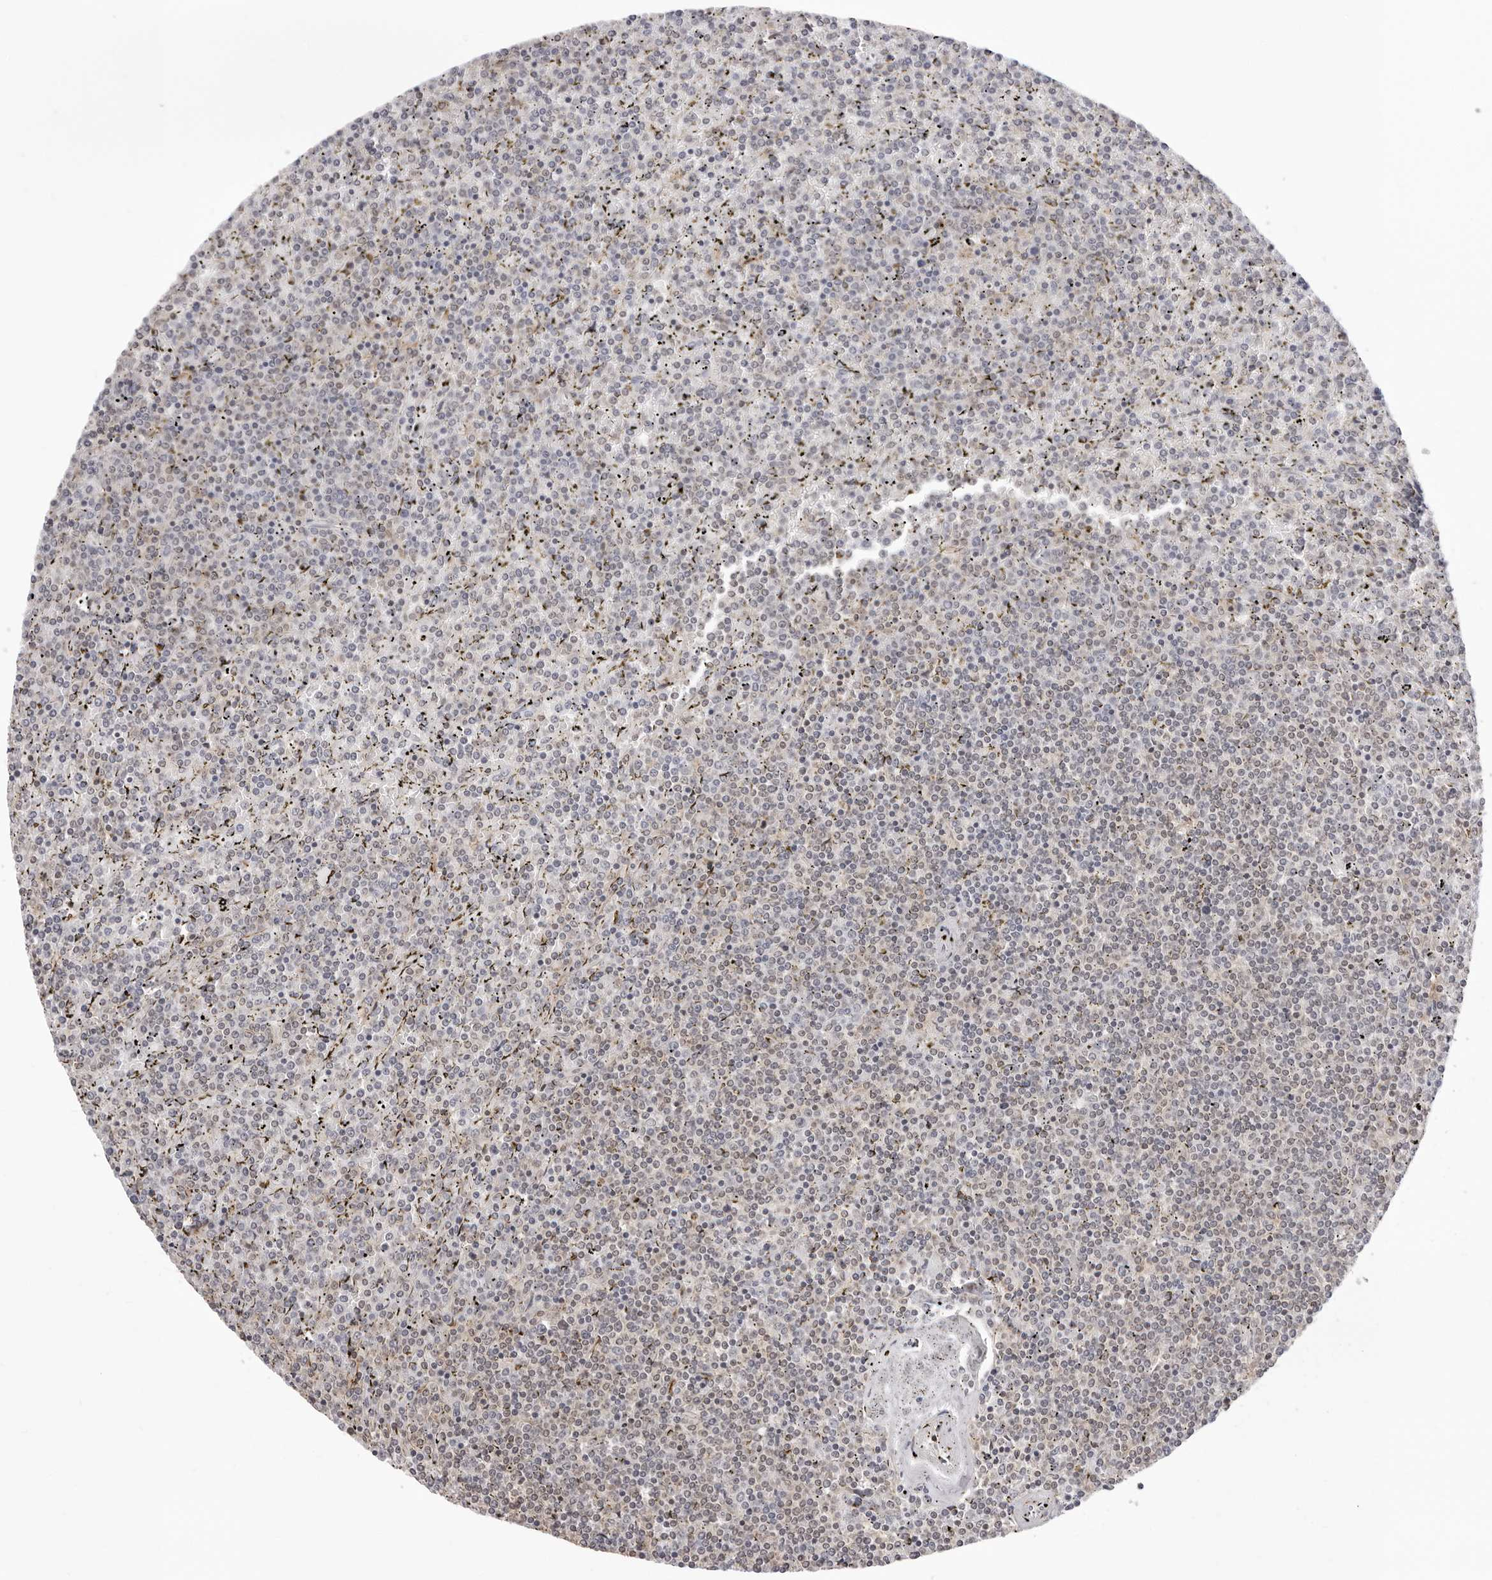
{"staining": {"intensity": "negative", "quantity": "none", "location": "none"}, "tissue": "lymphoma", "cell_type": "Tumor cells", "image_type": "cancer", "snomed": [{"axis": "morphology", "description": "Malignant lymphoma, non-Hodgkin's type, Low grade"}, {"axis": "topography", "description": "Spleen"}], "caption": "The histopathology image reveals no significant expression in tumor cells of malignant lymphoma, non-Hodgkin's type (low-grade).", "gene": "UNK", "patient": {"sex": "female", "age": 19}}